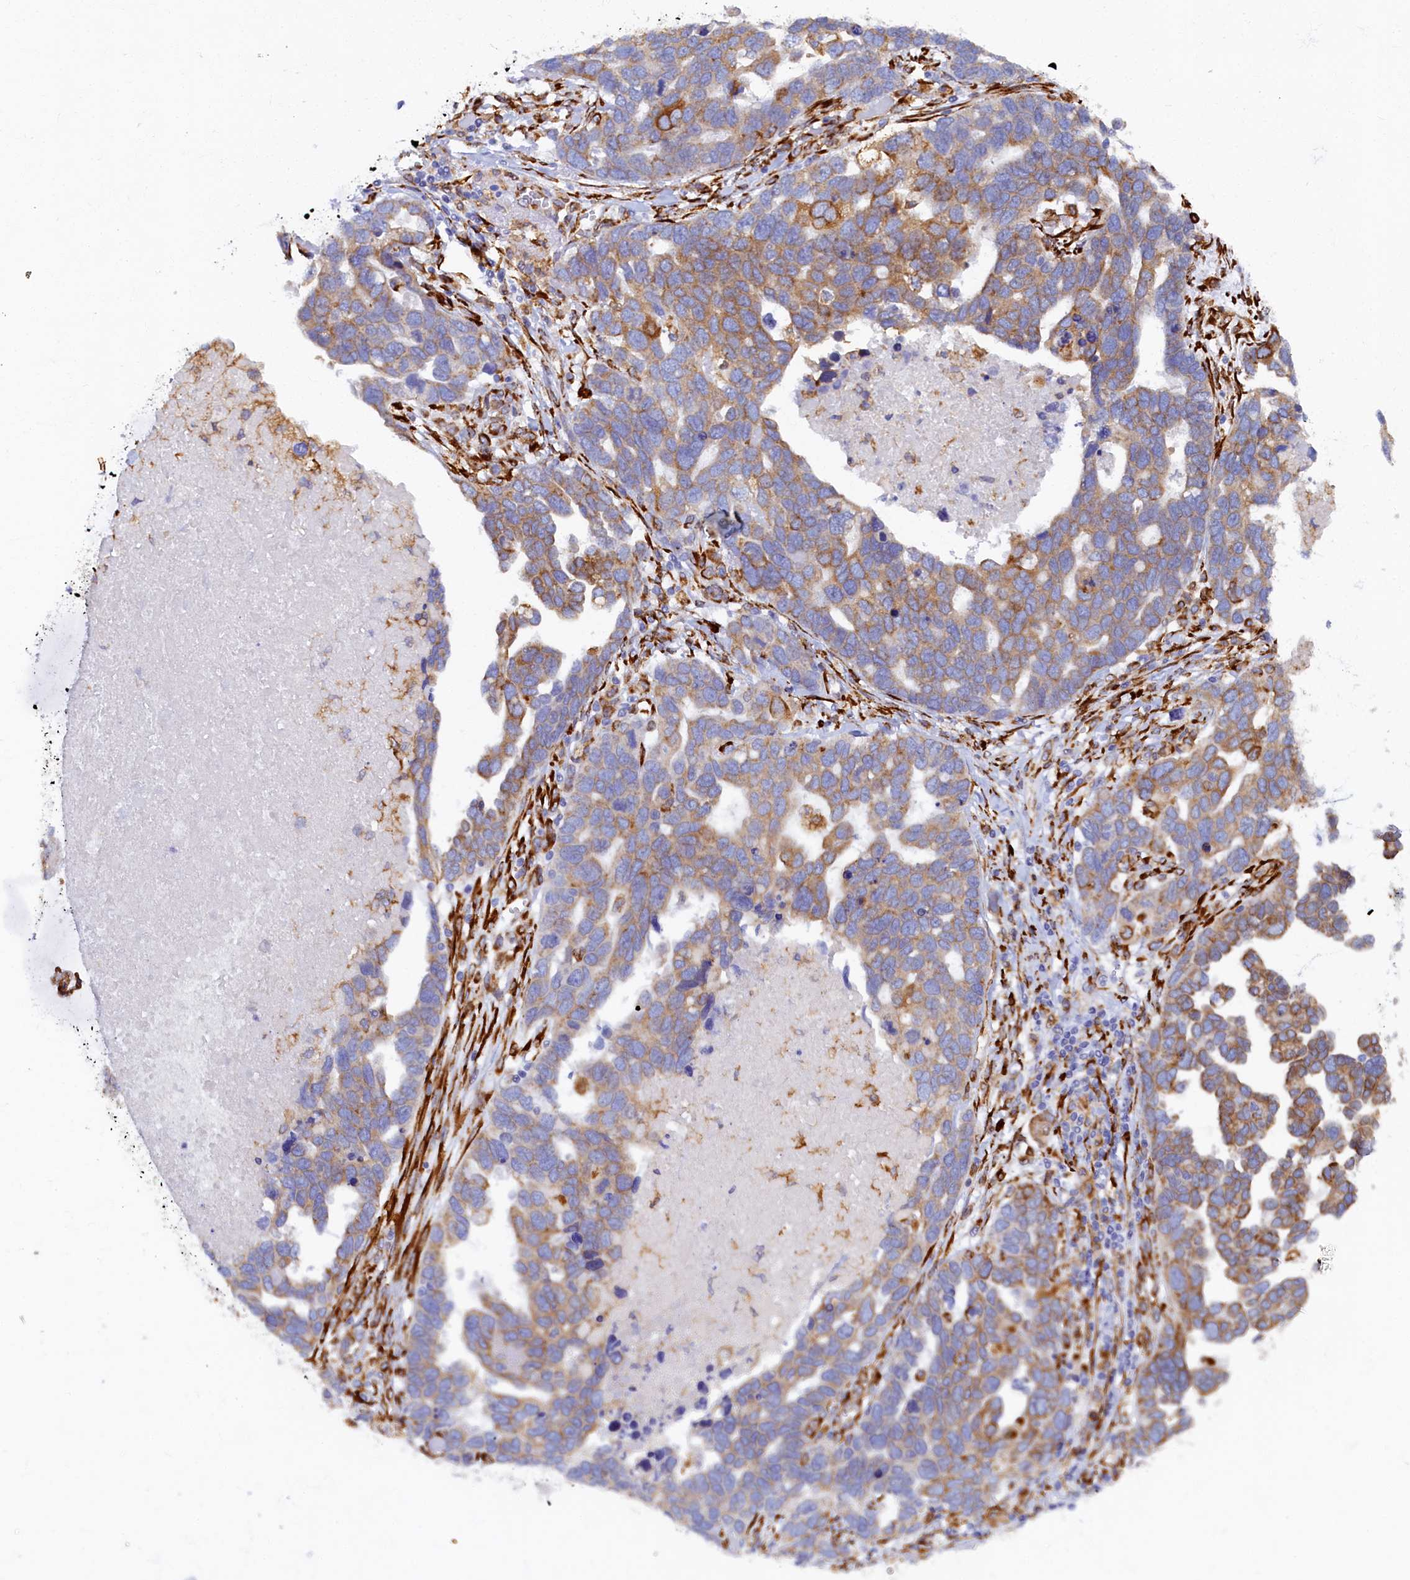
{"staining": {"intensity": "moderate", "quantity": ">75%", "location": "cytoplasmic/membranous"}, "tissue": "ovarian cancer", "cell_type": "Tumor cells", "image_type": "cancer", "snomed": [{"axis": "morphology", "description": "Cystadenocarcinoma, serous, NOS"}, {"axis": "topography", "description": "Ovary"}], "caption": "The image reveals a brown stain indicating the presence of a protein in the cytoplasmic/membranous of tumor cells in ovarian serous cystadenocarcinoma.", "gene": "TMEM18", "patient": {"sex": "female", "age": 54}}